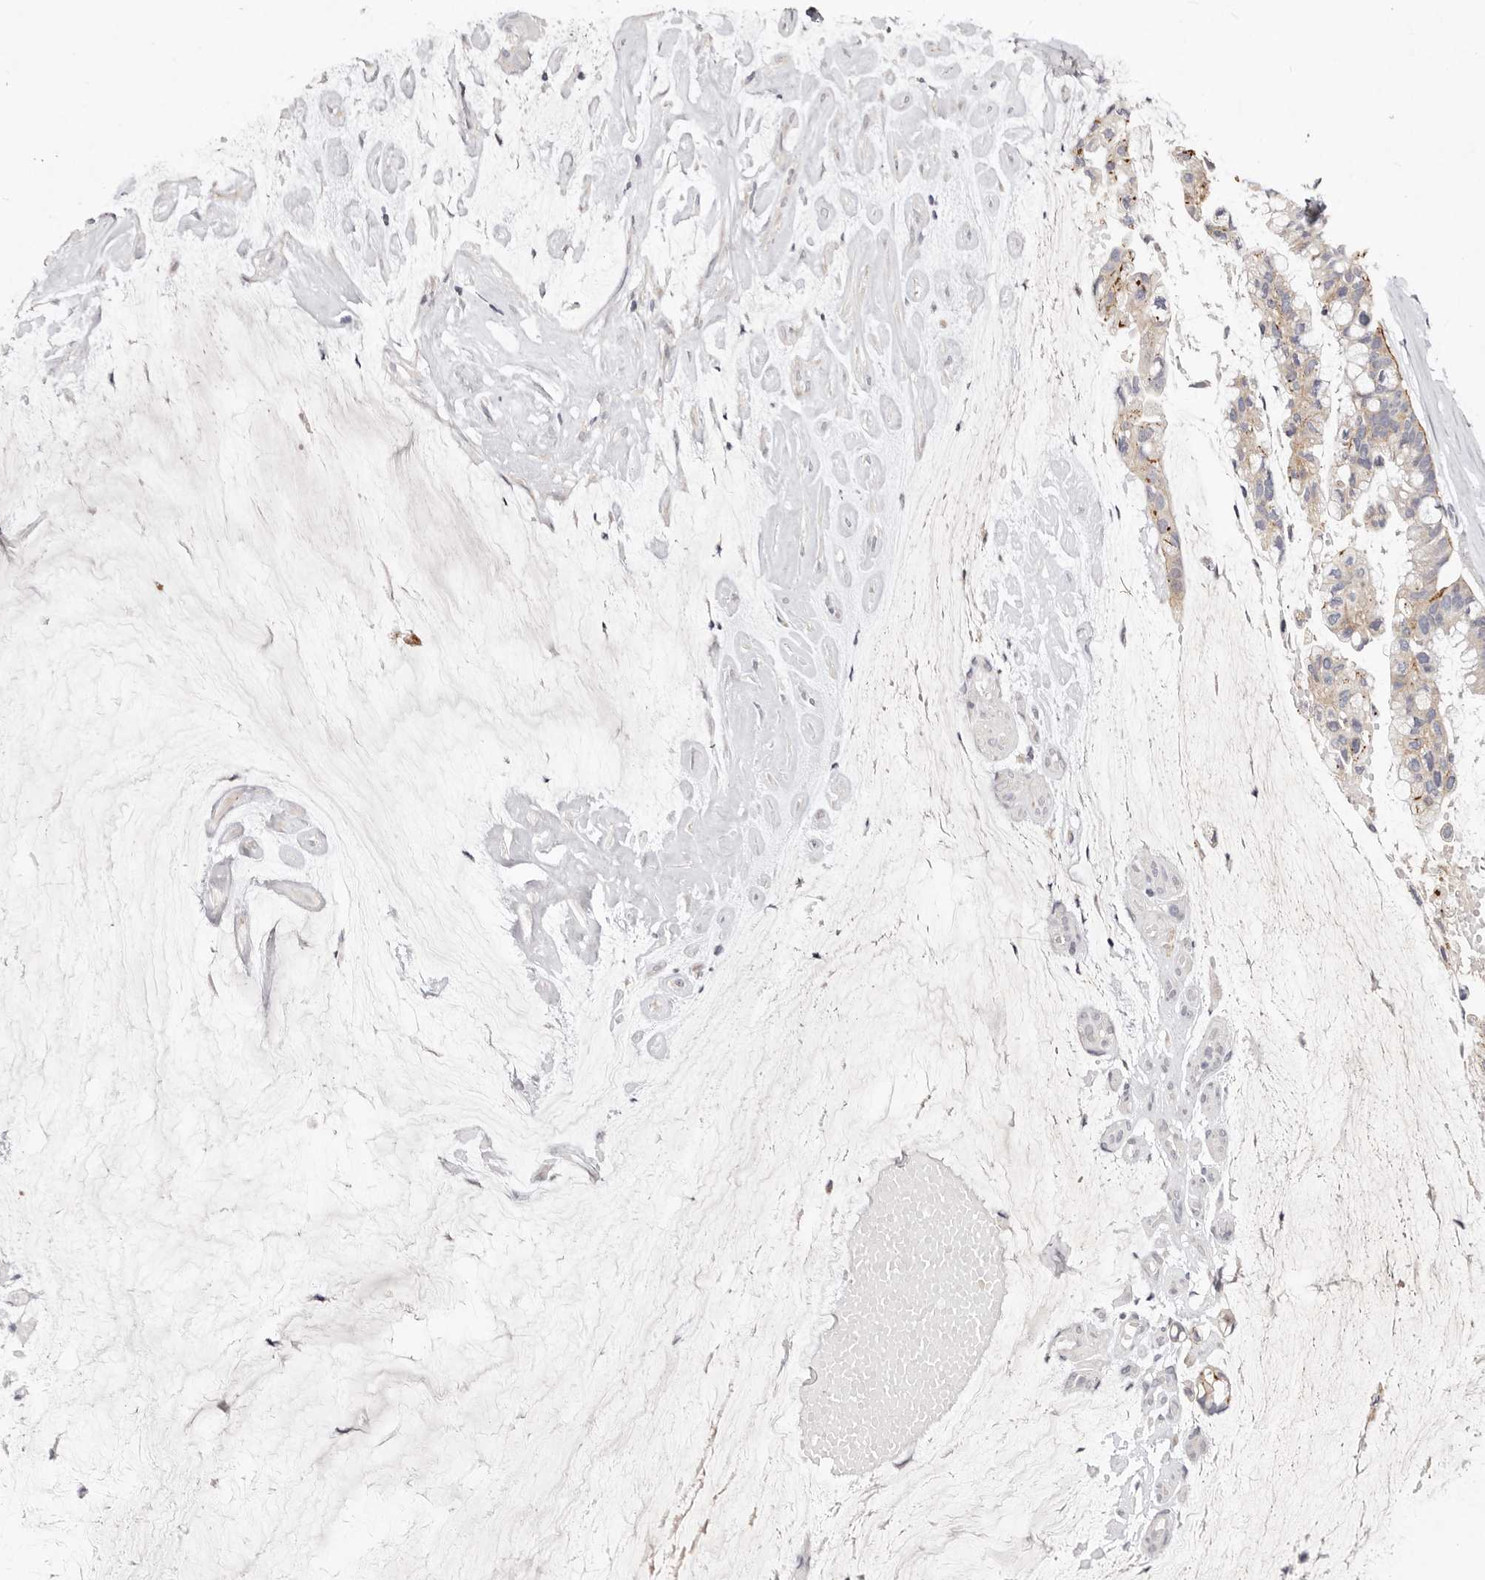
{"staining": {"intensity": "weak", "quantity": "25%-75%", "location": "cytoplasmic/membranous"}, "tissue": "ovarian cancer", "cell_type": "Tumor cells", "image_type": "cancer", "snomed": [{"axis": "morphology", "description": "Cystadenocarcinoma, mucinous, NOS"}, {"axis": "topography", "description": "Ovary"}], "caption": "Weak cytoplasmic/membranous protein positivity is present in about 25%-75% of tumor cells in ovarian cancer (mucinous cystadenocarcinoma).", "gene": "GARNL3", "patient": {"sex": "female", "age": 39}}